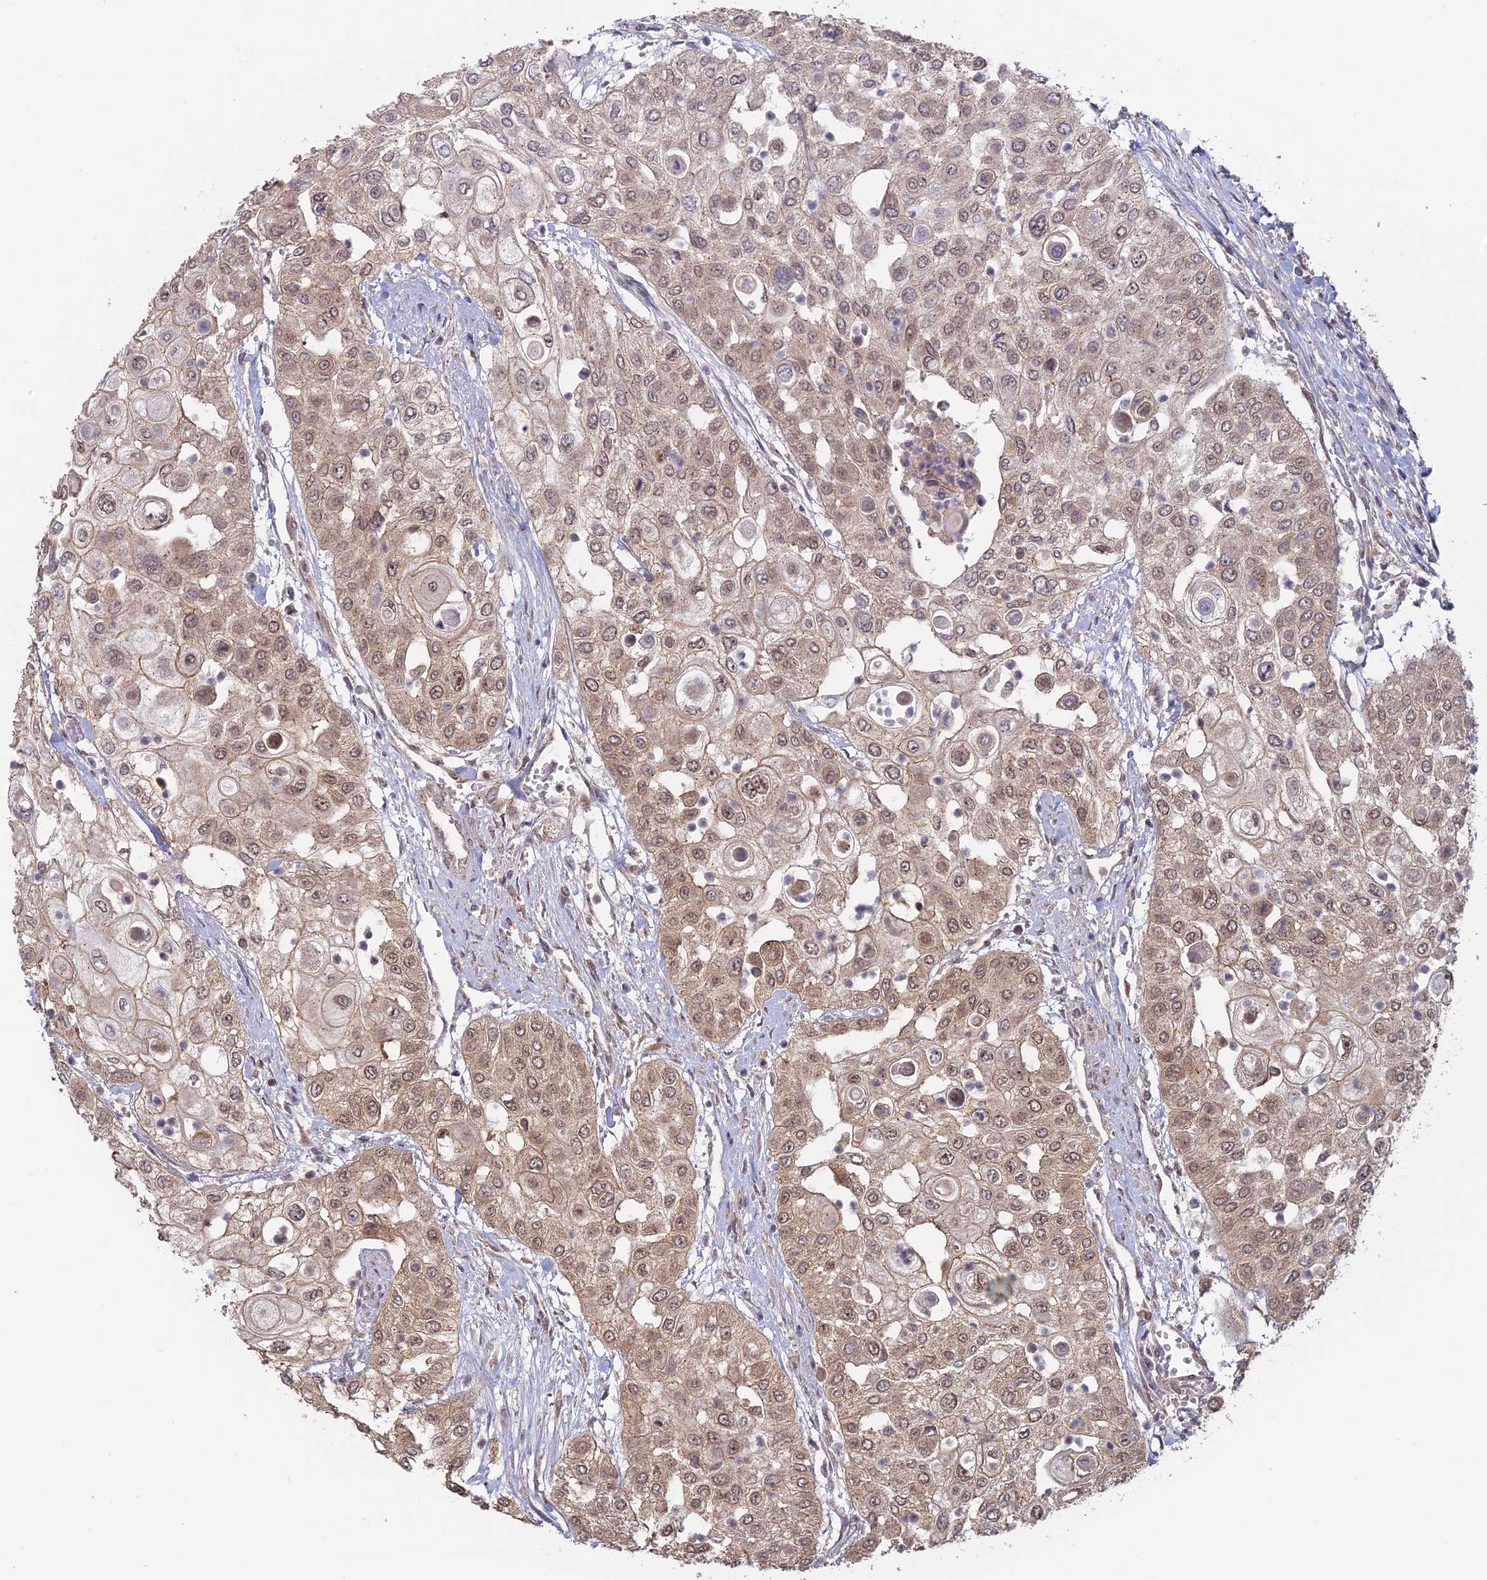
{"staining": {"intensity": "weak", "quantity": ">75%", "location": "cytoplasmic/membranous,nuclear"}, "tissue": "urothelial cancer", "cell_type": "Tumor cells", "image_type": "cancer", "snomed": [{"axis": "morphology", "description": "Urothelial carcinoma, High grade"}, {"axis": "topography", "description": "Urinary bladder"}], "caption": "The immunohistochemical stain labels weak cytoplasmic/membranous and nuclear expression in tumor cells of high-grade urothelial carcinoma tissue.", "gene": "PKIG", "patient": {"sex": "female", "age": 79}}